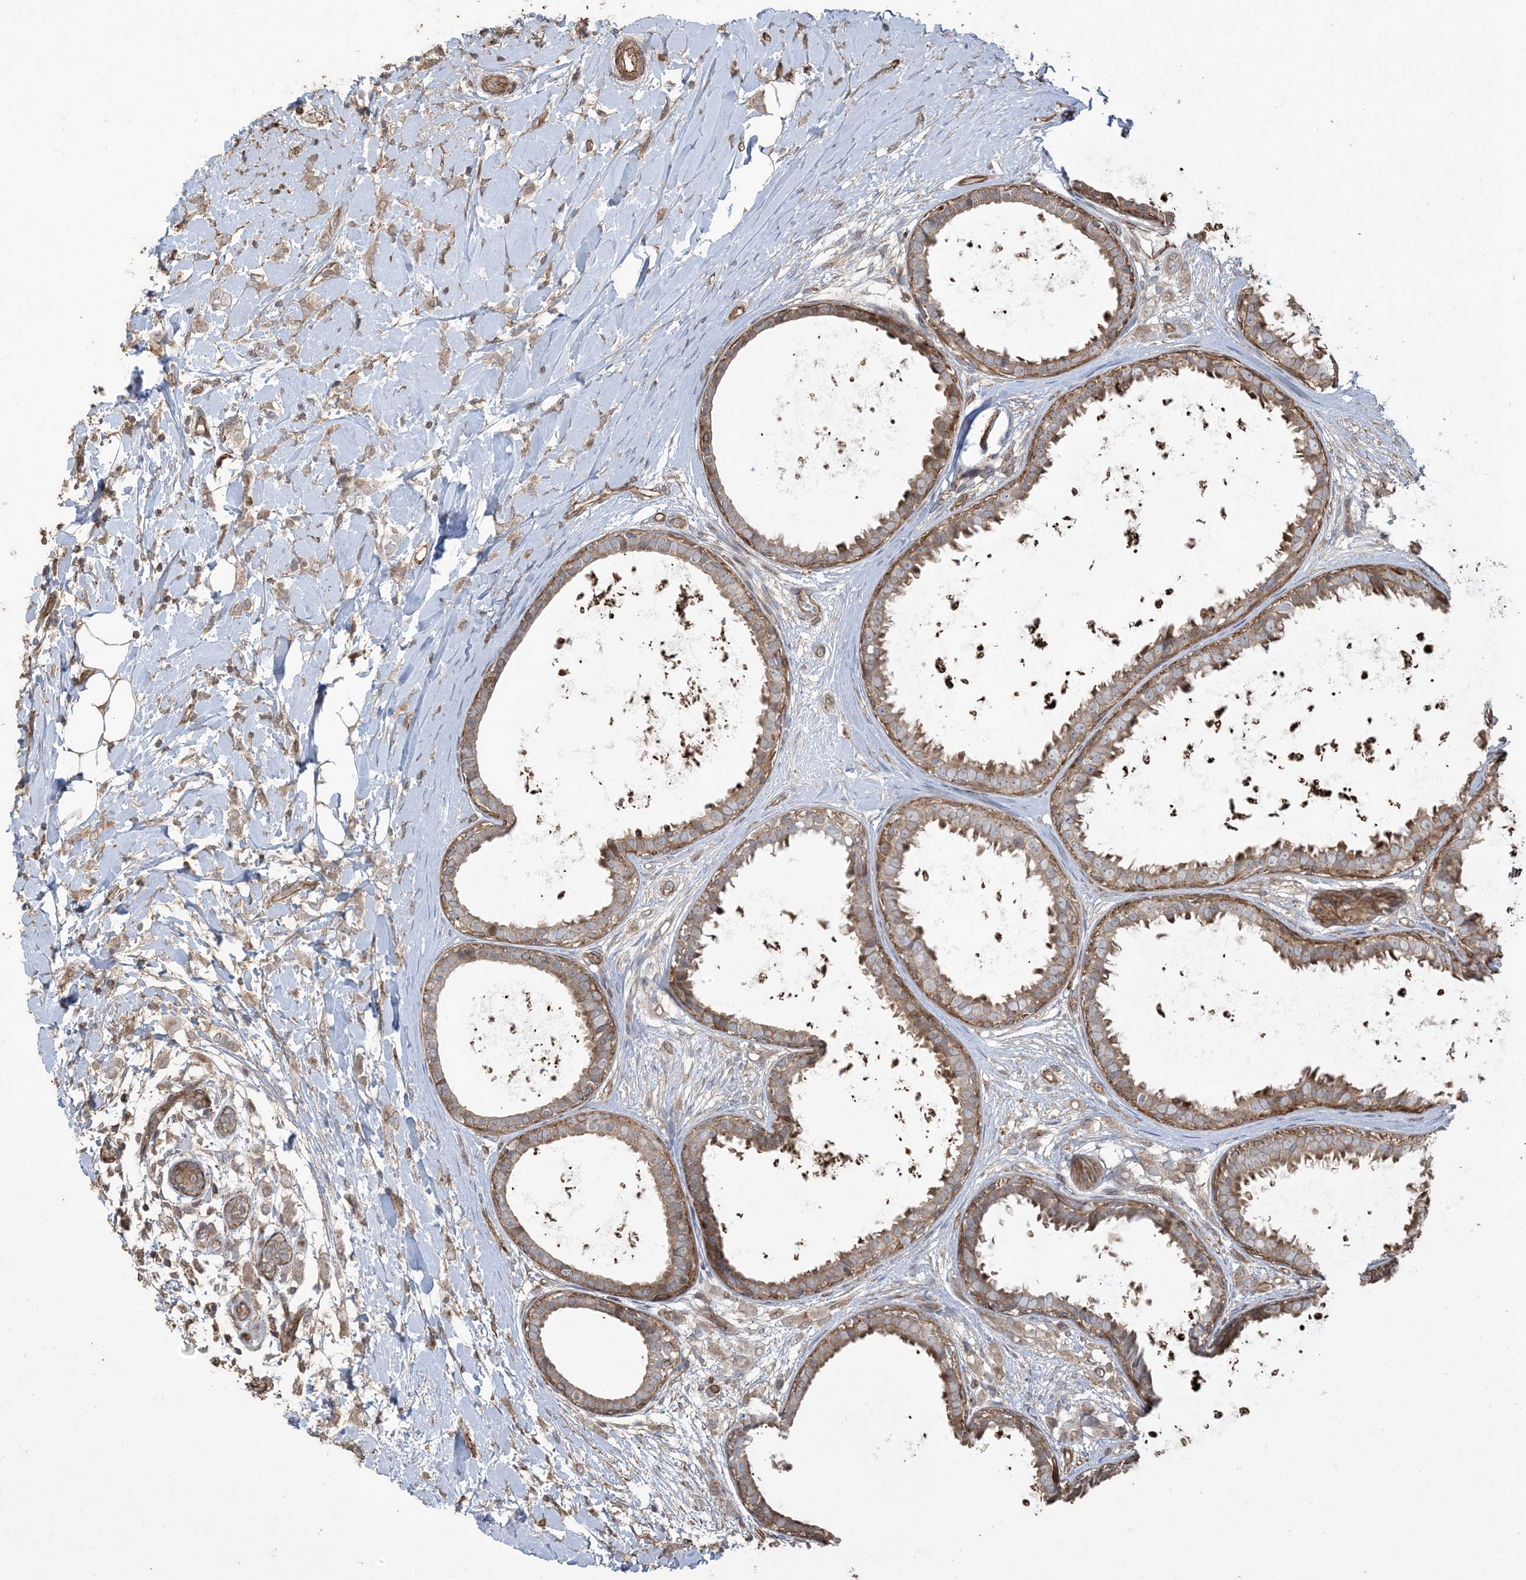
{"staining": {"intensity": "weak", "quantity": ">75%", "location": "cytoplasmic/membranous"}, "tissue": "breast cancer", "cell_type": "Tumor cells", "image_type": "cancer", "snomed": [{"axis": "morphology", "description": "Normal tissue, NOS"}, {"axis": "morphology", "description": "Lobular carcinoma"}, {"axis": "topography", "description": "Breast"}], "caption": "A brown stain shows weak cytoplasmic/membranous positivity of a protein in human breast lobular carcinoma tumor cells. (IHC, brightfield microscopy, high magnification).", "gene": "KLHL18", "patient": {"sex": "female", "age": 47}}